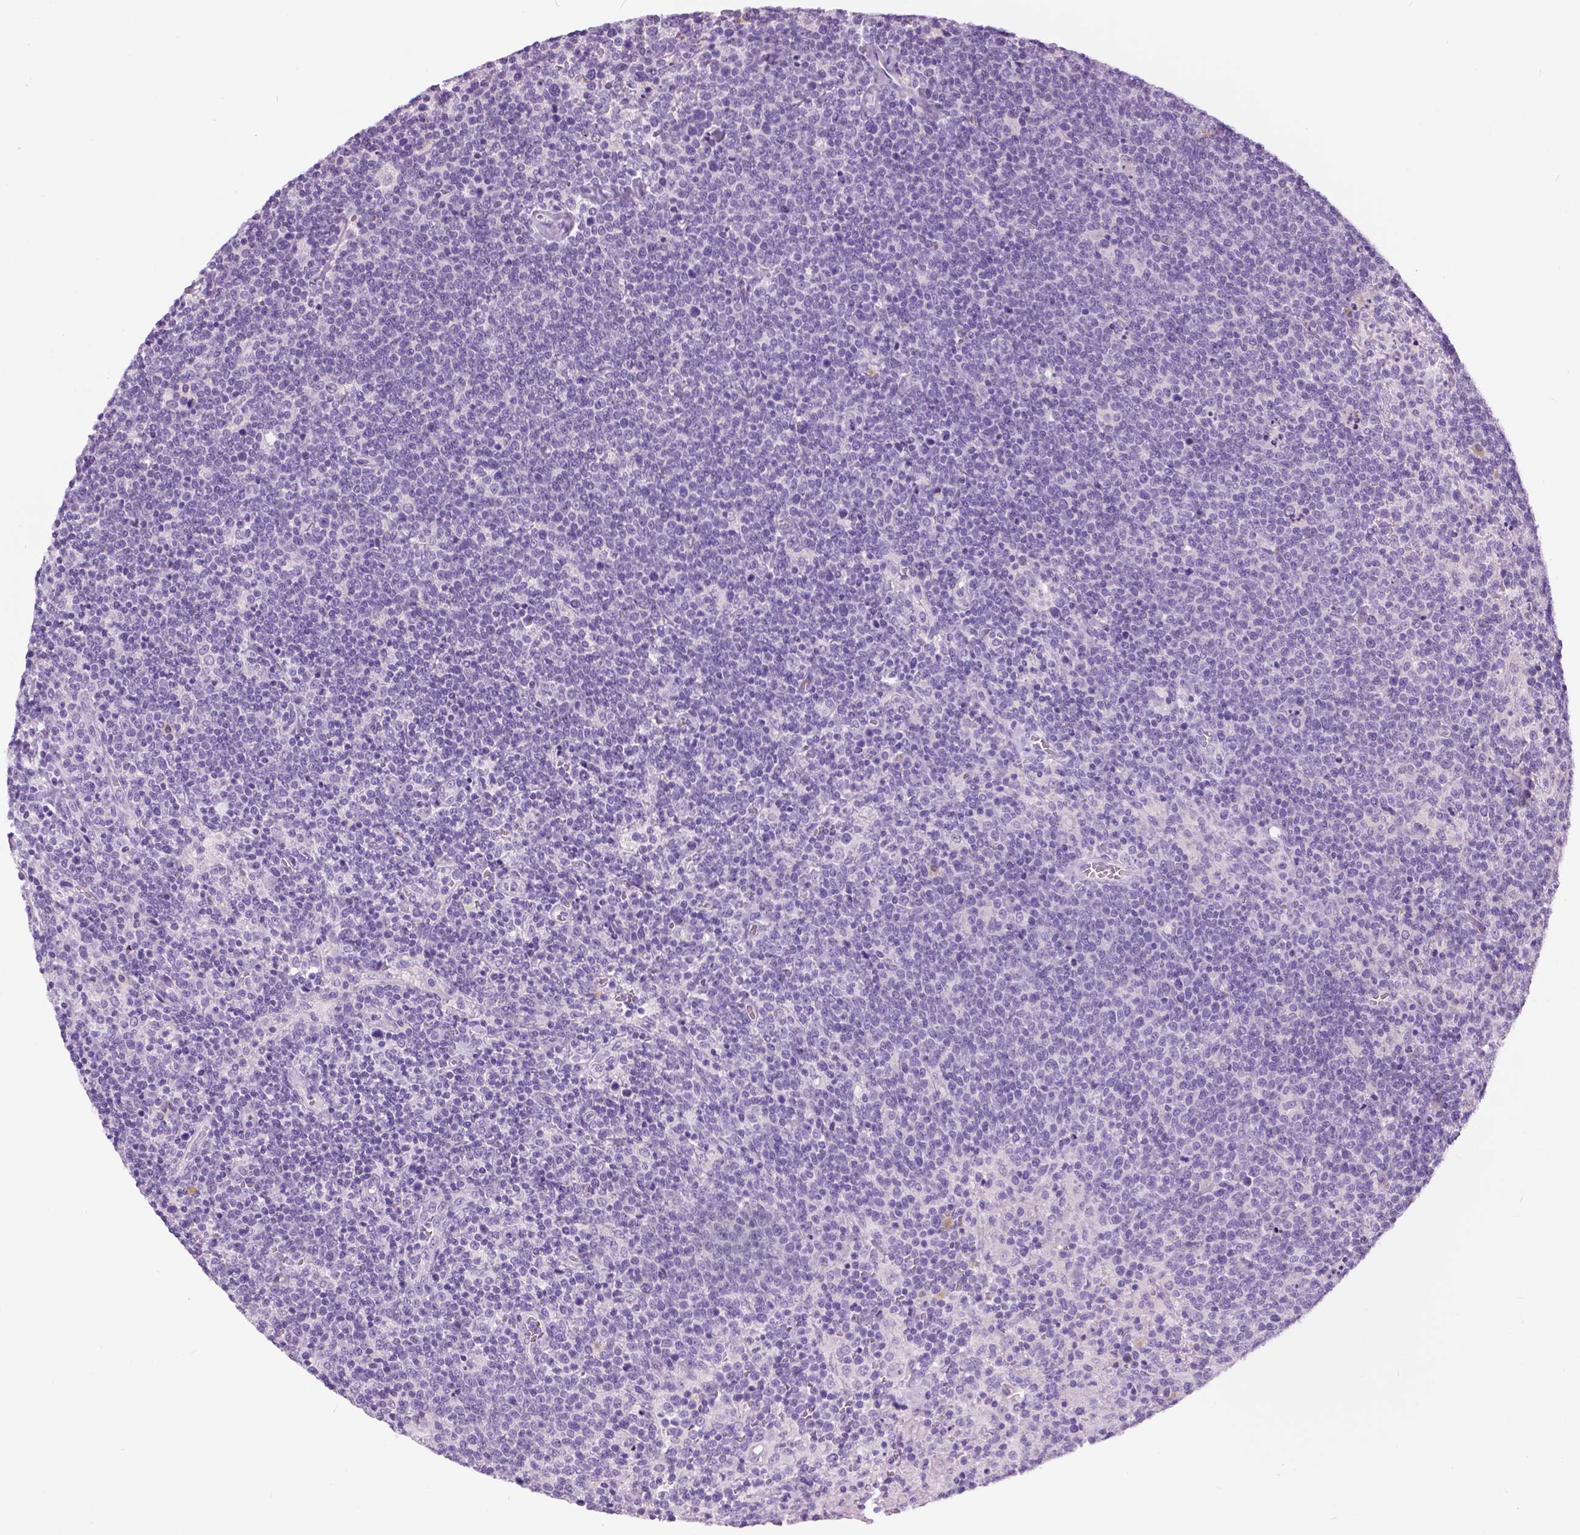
{"staining": {"intensity": "negative", "quantity": "none", "location": "none"}, "tissue": "lymphoma", "cell_type": "Tumor cells", "image_type": "cancer", "snomed": [{"axis": "morphology", "description": "Malignant lymphoma, non-Hodgkin's type, High grade"}, {"axis": "topography", "description": "Lymph node"}], "caption": "Protein analysis of high-grade malignant lymphoma, non-Hodgkin's type exhibits no significant expression in tumor cells.", "gene": "TP53TG5", "patient": {"sex": "male", "age": 61}}